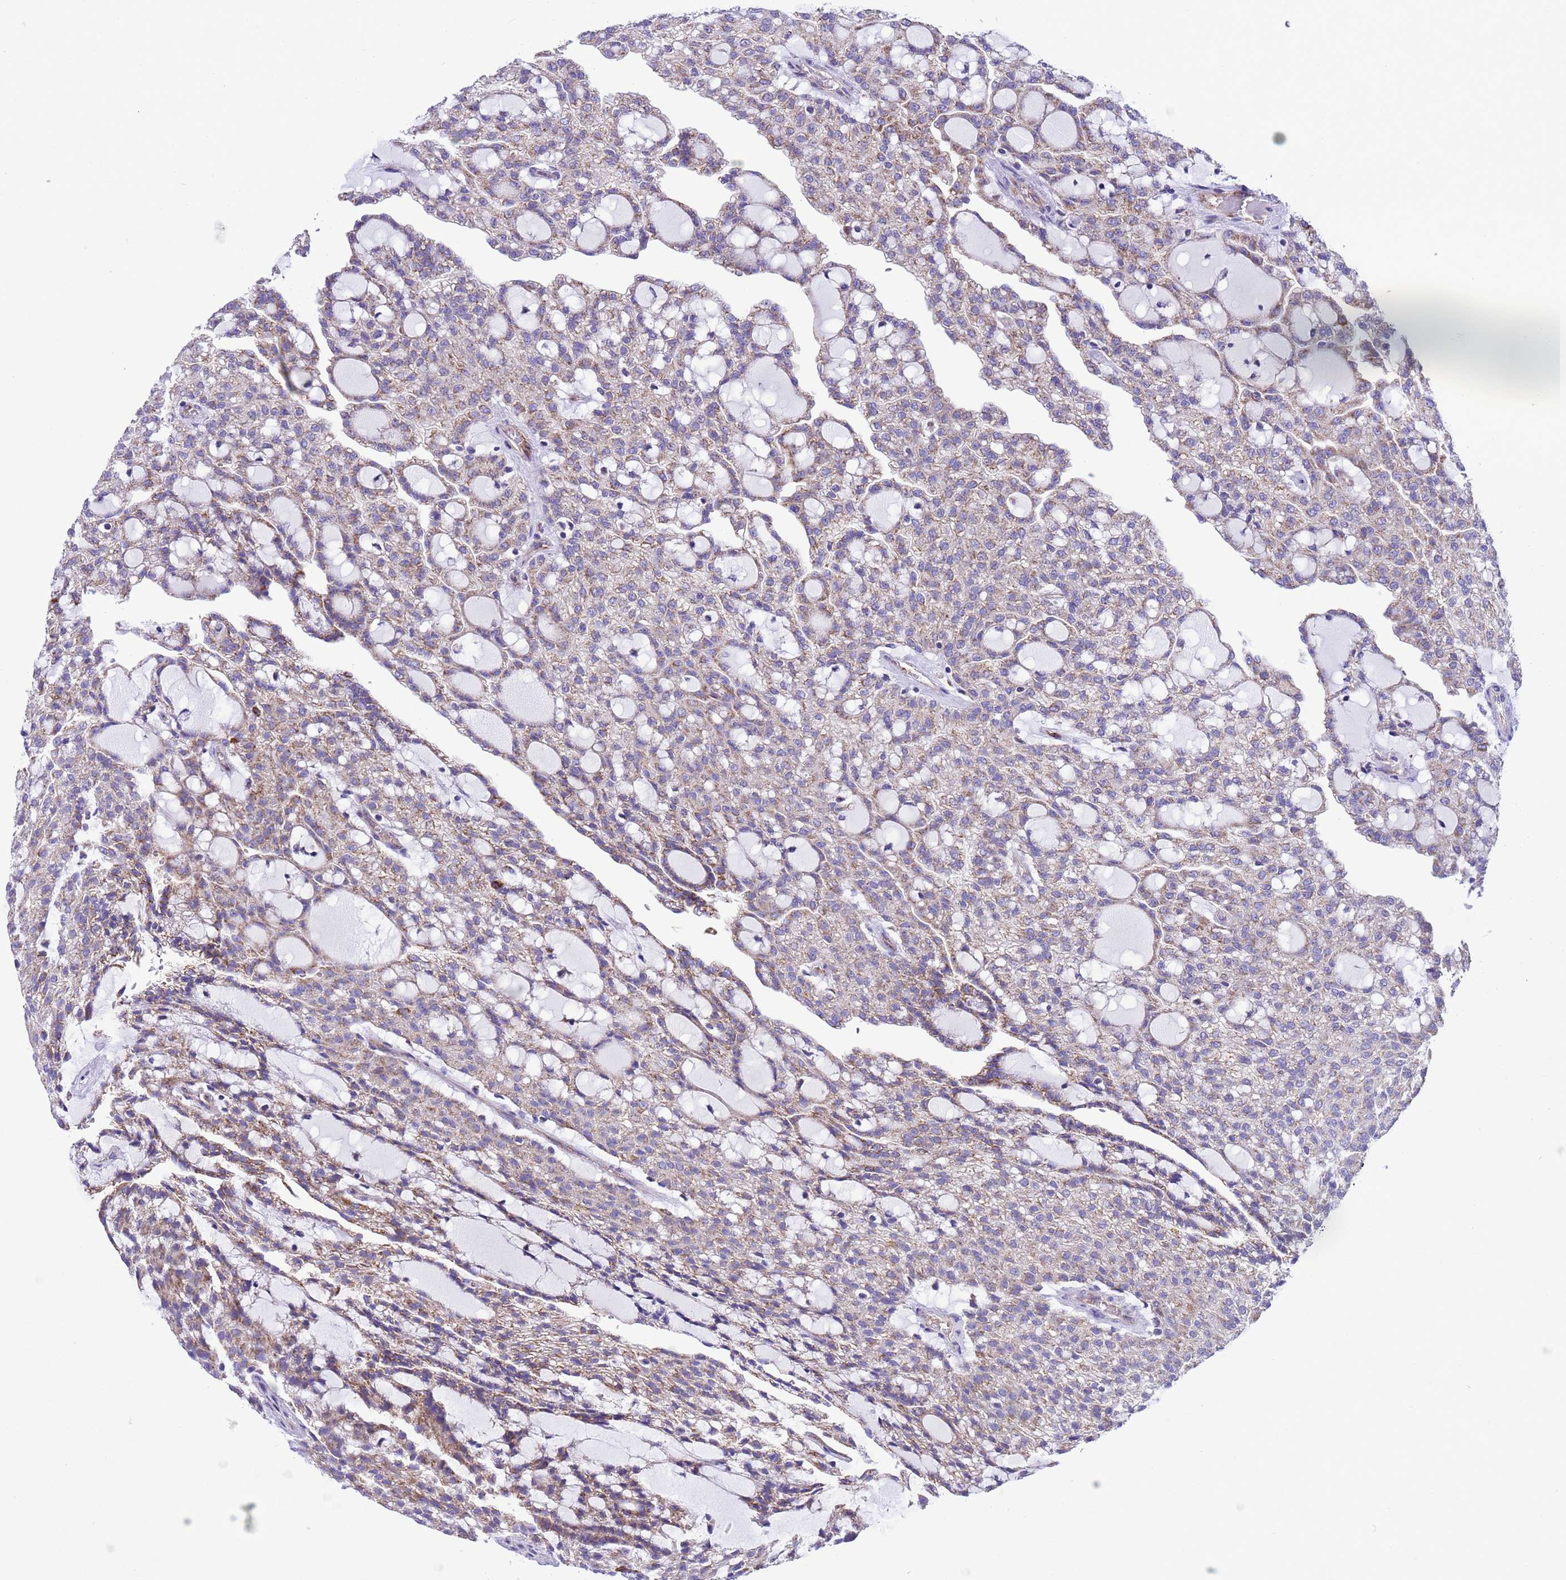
{"staining": {"intensity": "weak", "quantity": "25%-75%", "location": "cytoplasmic/membranous"}, "tissue": "renal cancer", "cell_type": "Tumor cells", "image_type": "cancer", "snomed": [{"axis": "morphology", "description": "Adenocarcinoma, NOS"}, {"axis": "topography", "description": "Kidney"}], "caption": "A photomicrograph of renal cancer stained for a protein demonstrates weak cytoplasmic/membranous brown staining in tumor cells.", "gene": "CCDC191", "patient": {"sex": "male", "age": 63}}